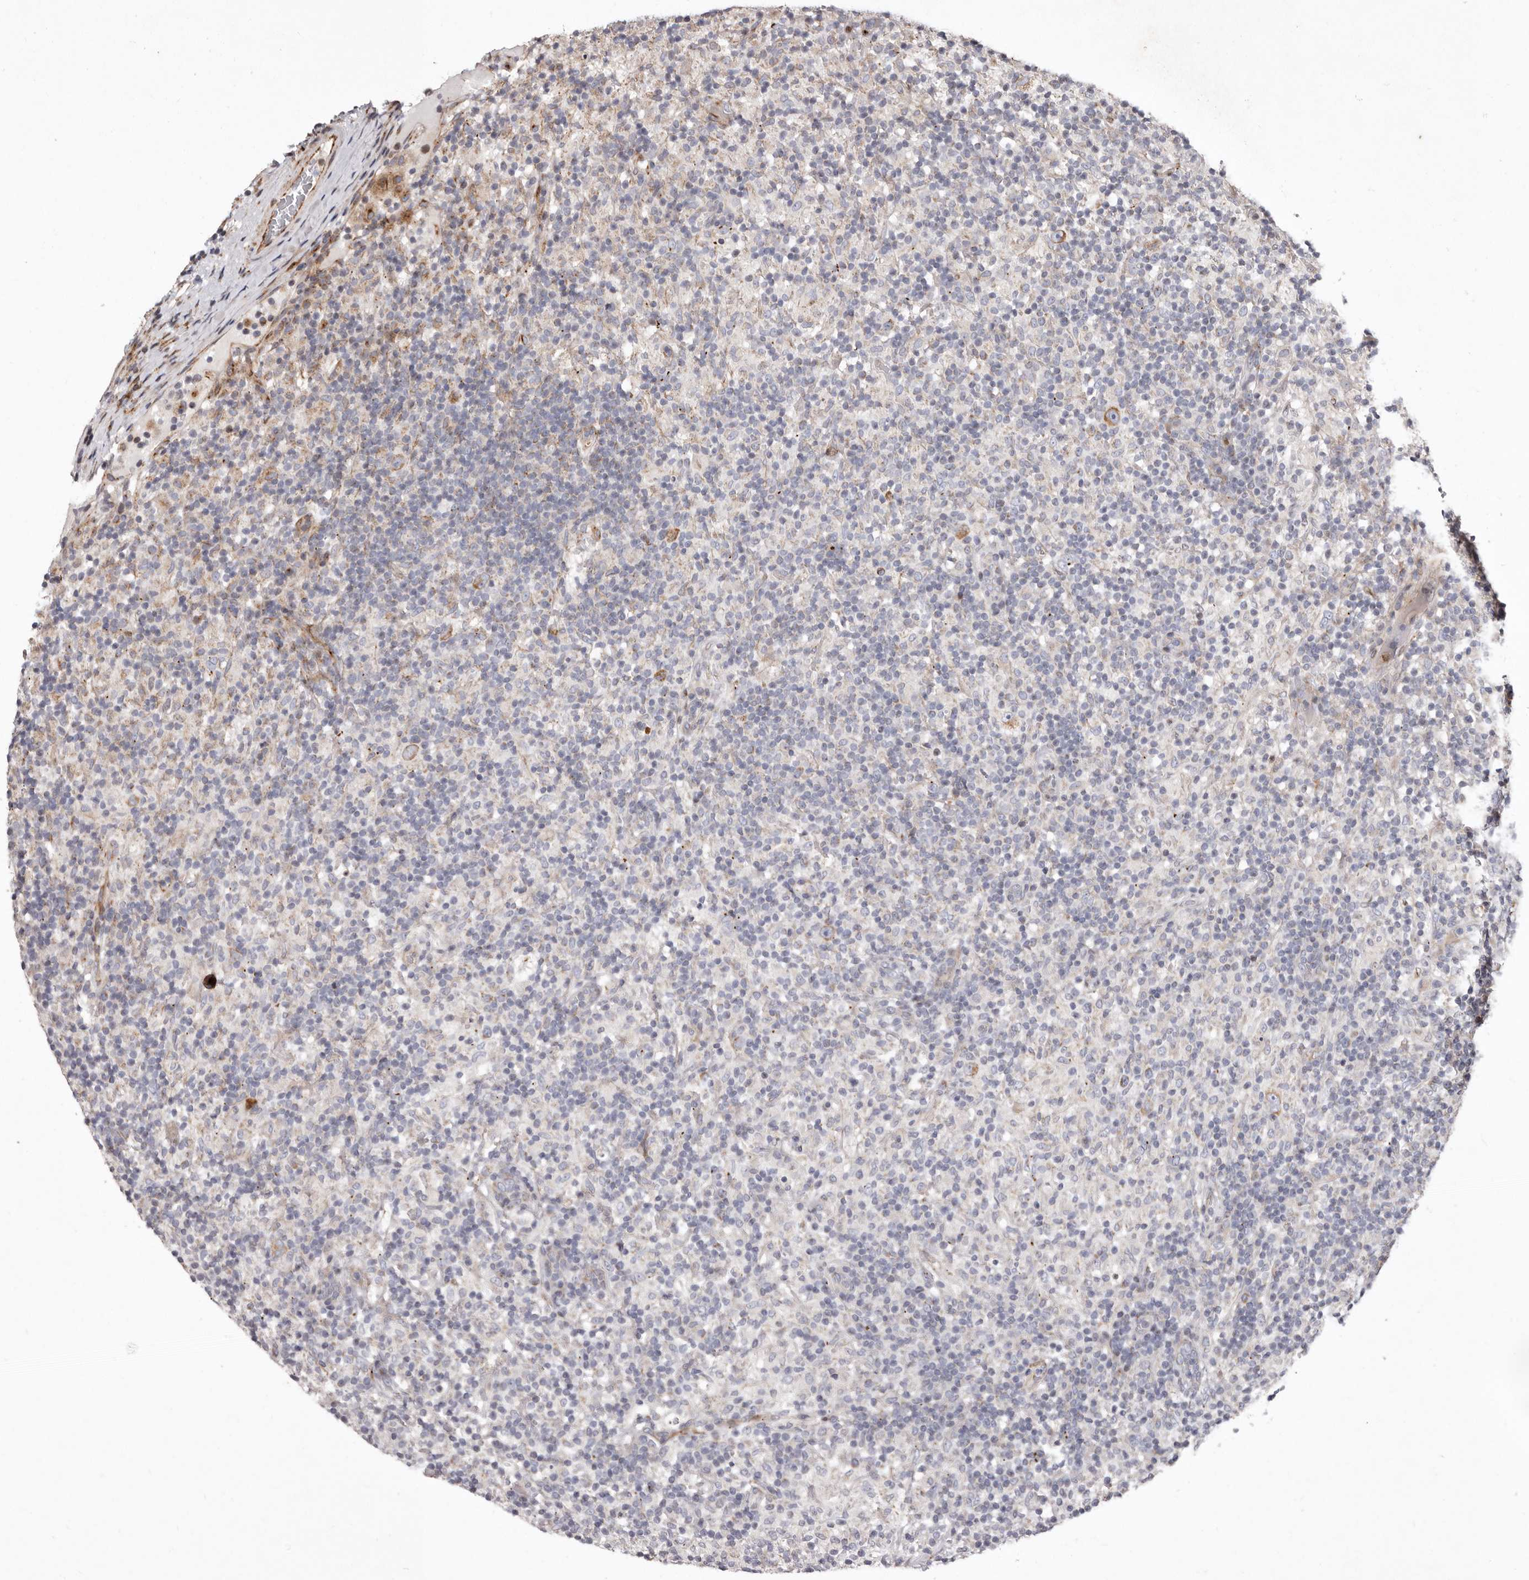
{"staining": {"intensity": "moderate", "quantity": "25%-75%", "location": "cytoplasmic/membranous"}, "tissue": "lymphoma", "cell_type": "Tumor cells", "image_type": "cancer", "snomed": [{"axis": "morphology", "description": "Hodgkin's disease, NOS"}, {"axis": "topography", "description": "Lymph node"}], "caption": "There is medium levels of moderate cytoplasmic/membranous positivity in tumor cells of lymphoma, as demonstrated by immunohistochemical staining (brown color).", "gene": "TIMM17B", "patient": {"sex": "male", "age": 70}}